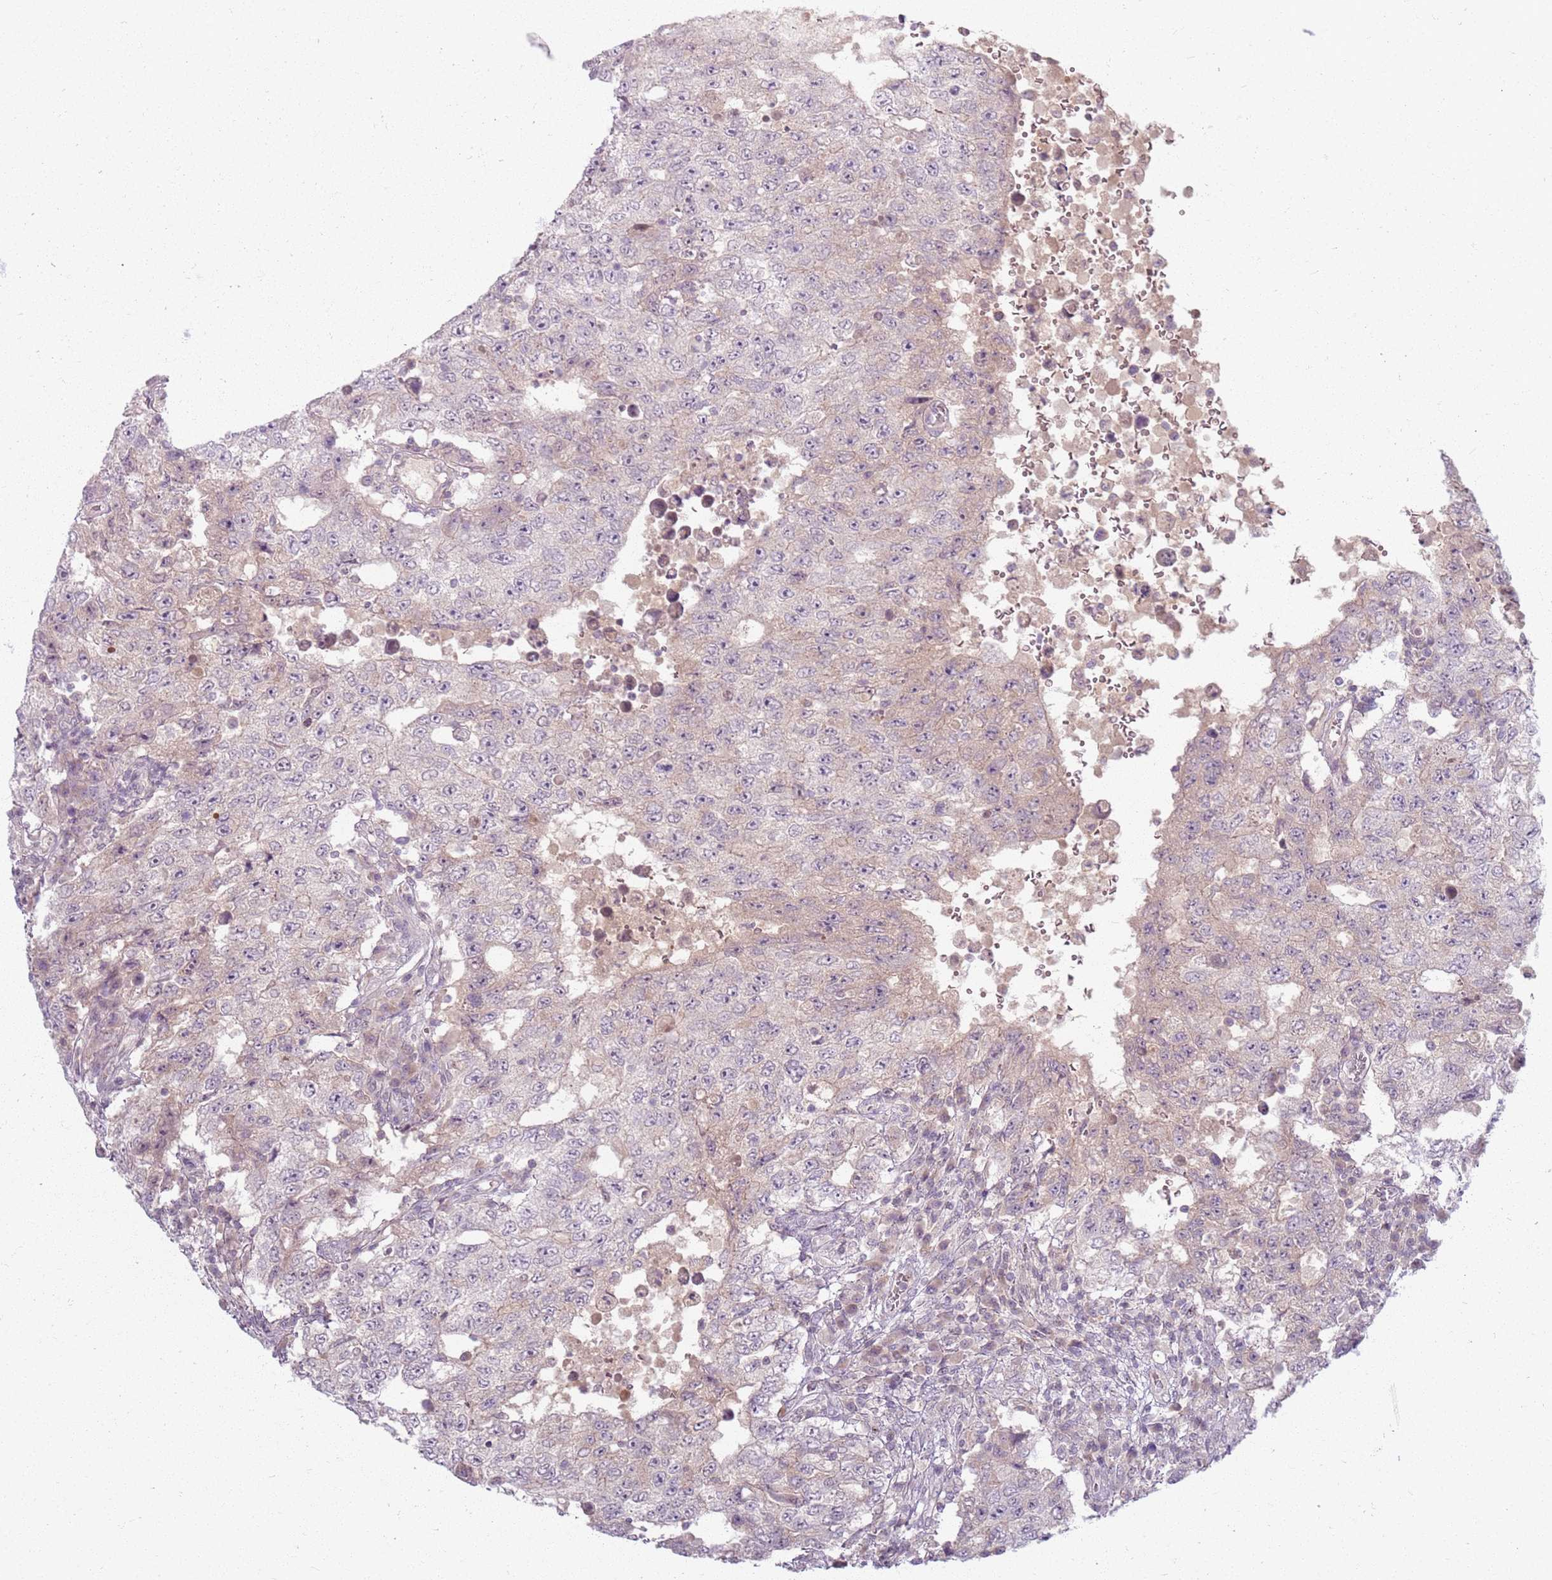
{"staining": {"intensity": "weak", "quantity": "<25%", "location": "cytoplasmic/membranous"}, "tissue": "testis cancer", "cell_type": "Tumor cells", "image_type": "cancer", "snomed": [{"axis": "morphology", "description": "Carcinoma, Embryonal, NOS"}, {"axis": "topography", "description": "Testis"}], "caption": "Tumor cells show no significant staining in testis cancer.", "gene": "ZDHHC2", "patient": {"sex": "male", "age": 26}}